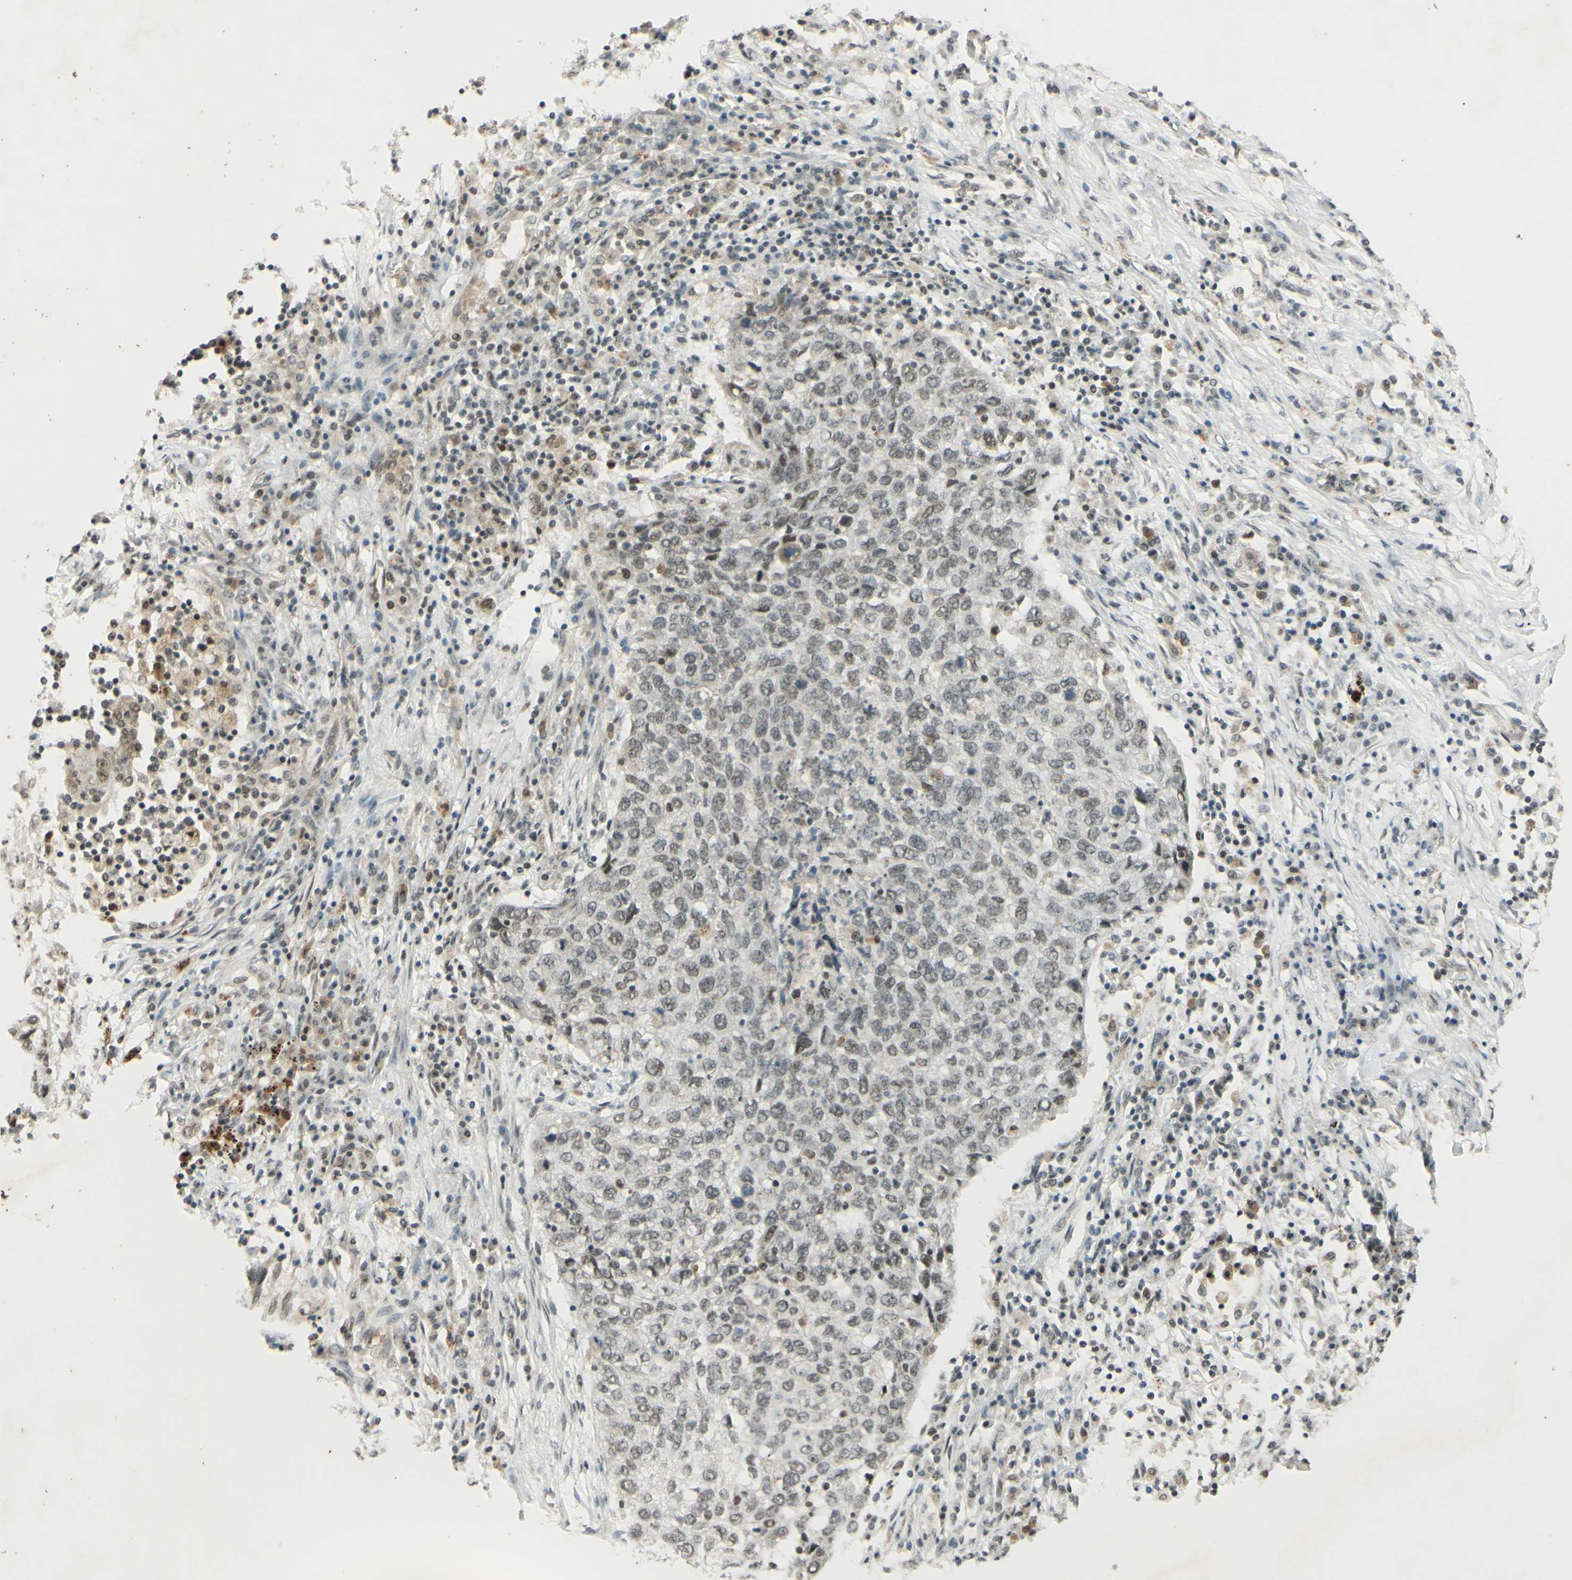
{"staining": {"intensity": "weak", "quantity": ">75%", "location": "nuclear"}, "tissue": "lung cancer", "cell_type": "Tumor cells", "image_type": "cancer", "snomed": [{"axis": "morphology", "description": "Squamous cell carcinoma, NOS"}, {"axis": "topography", "description": "Lung"}], "caption": "DAB (3,3'-diaminobenzidine) immunohistochemical staining of lung squamous cell carcinoma shows weak nuclear protein staining in about >75% of tumor cells. (Stains: DAB in brown, nuclei in blue, Microscopy: brightfield microscopy at high magnification).", "gene": "SMARCB1", "patient": {"sex": "female", "age": 63}}